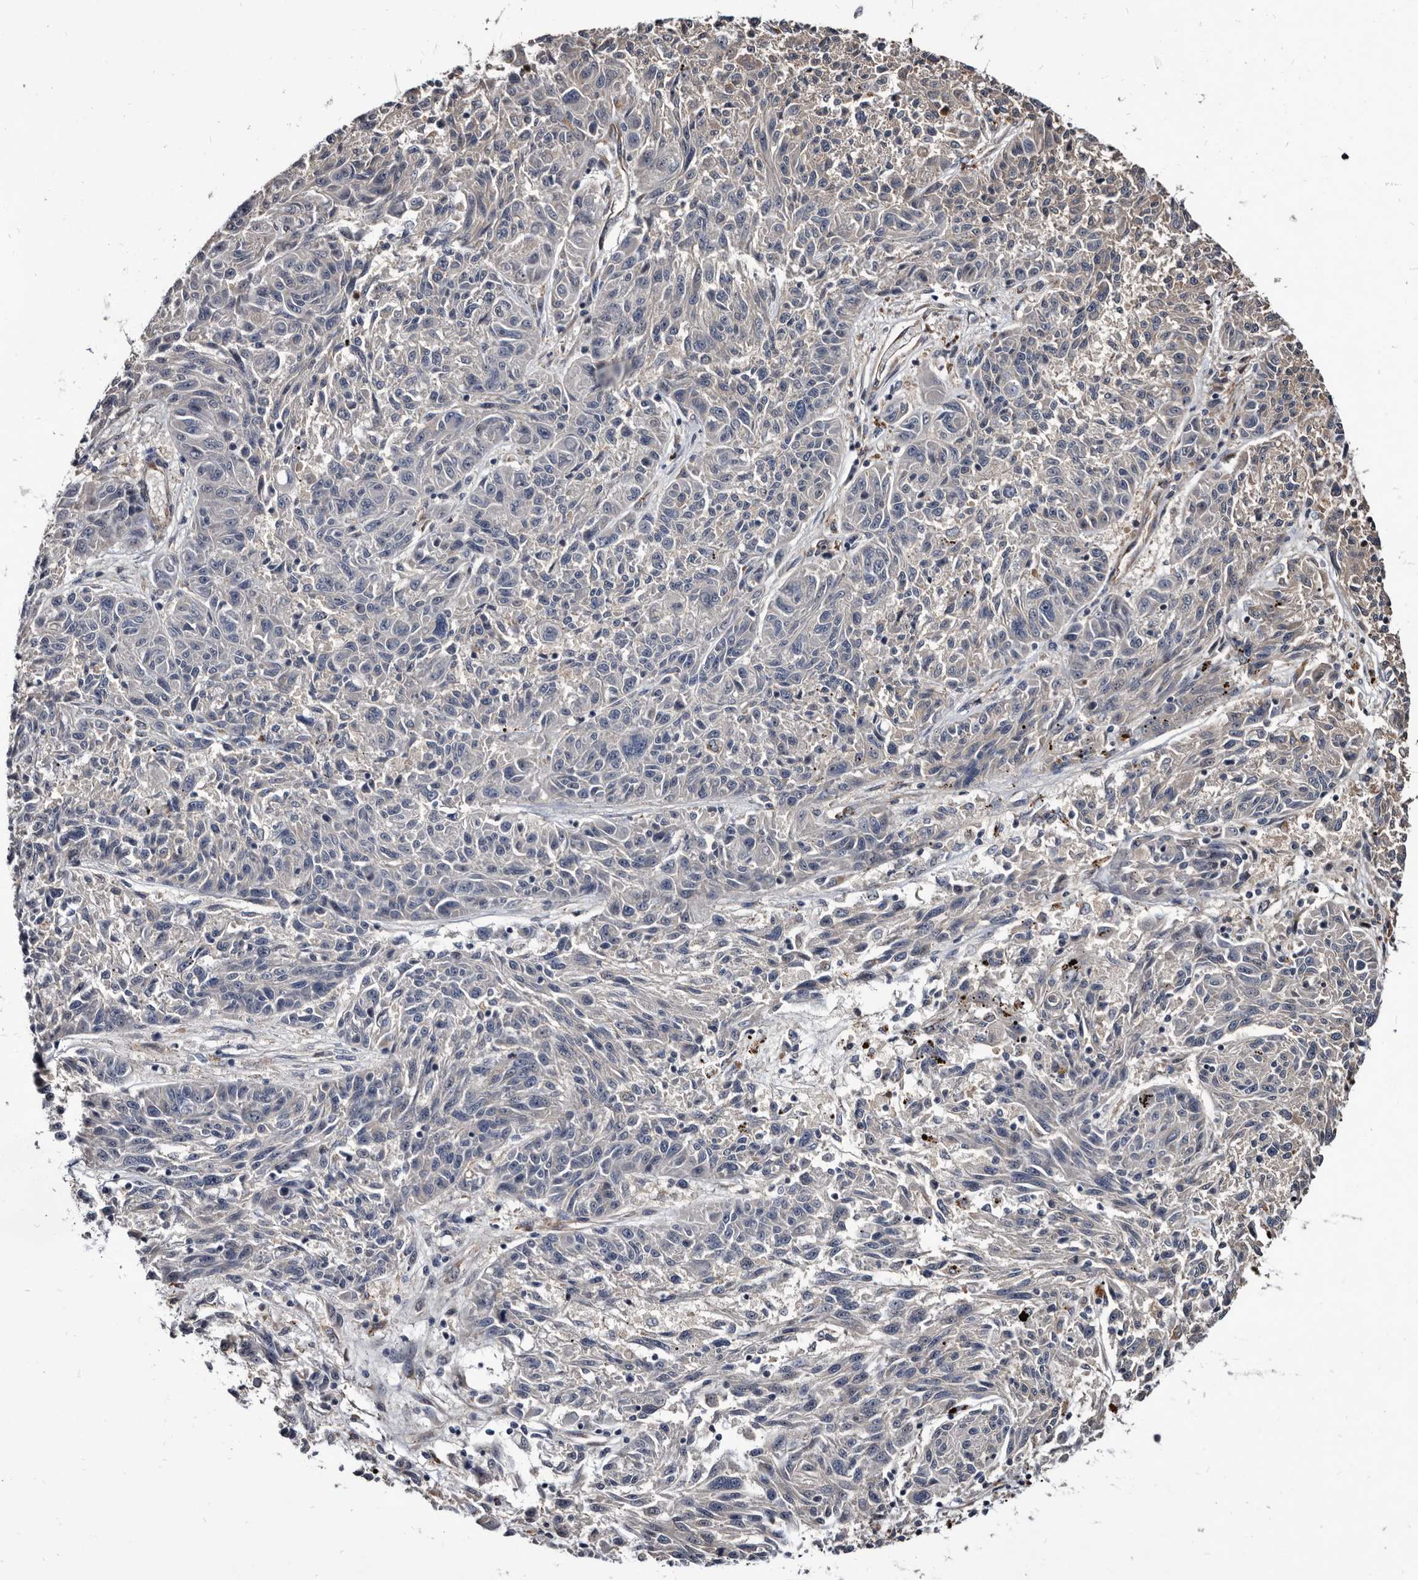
{"staining": {"intensity": "negative", "quantity": "none", "location": "none"}, "tissue": "melanoma", "cell_type": "Tumor cells", "image_type": "cancer", "snomed": [{"axis": "morphology", "description": "Malignant melanoma, NOS"}, {"axis": "topography", "description": "Skin"}], "caption": "Immunohistochemistry of human melanoma demonstrates no positivity in tumor cells.", "gene": "CTSA", "patient": {"sex": "male", "age": 53}}